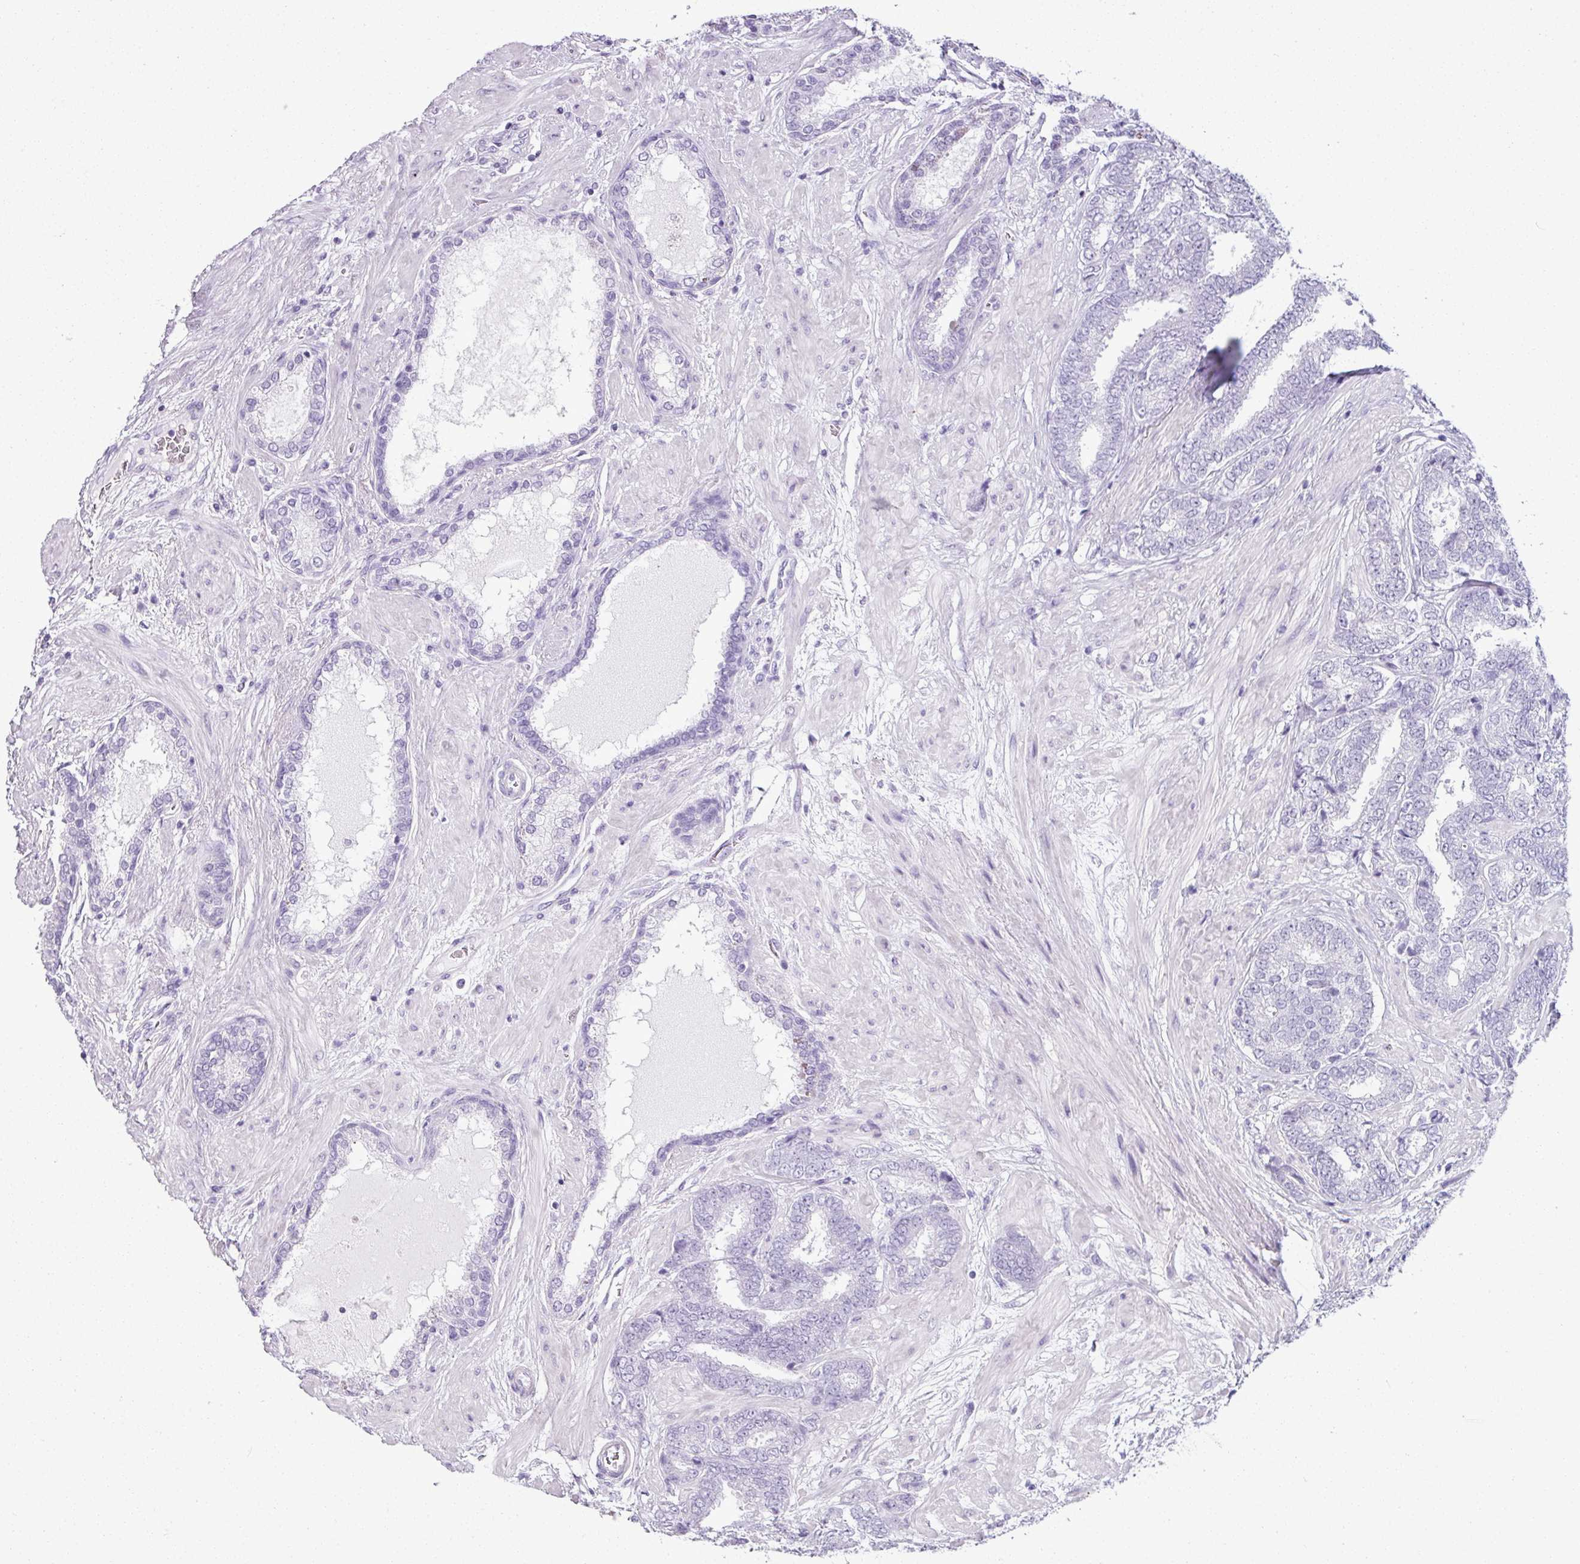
{"staining": {"intensity": "negative", "quantity": "none", "location": "none"}, "tissue": "prostate cancer", "cell_type": "Tumor cells", "image_type": "cancer", "snomed": [{"axis": "morphology", "description": "Adenocarcinoma, High grade"}, {"axis": "topography", "description": "Prostate"}], "caption": "Immunohistochemistry micrograph of prostate cancer stained for a protein (brown), which displays no staining in tumor cells.", "gene": "SCT", "patient": {"sex": "male", "age": 72}}